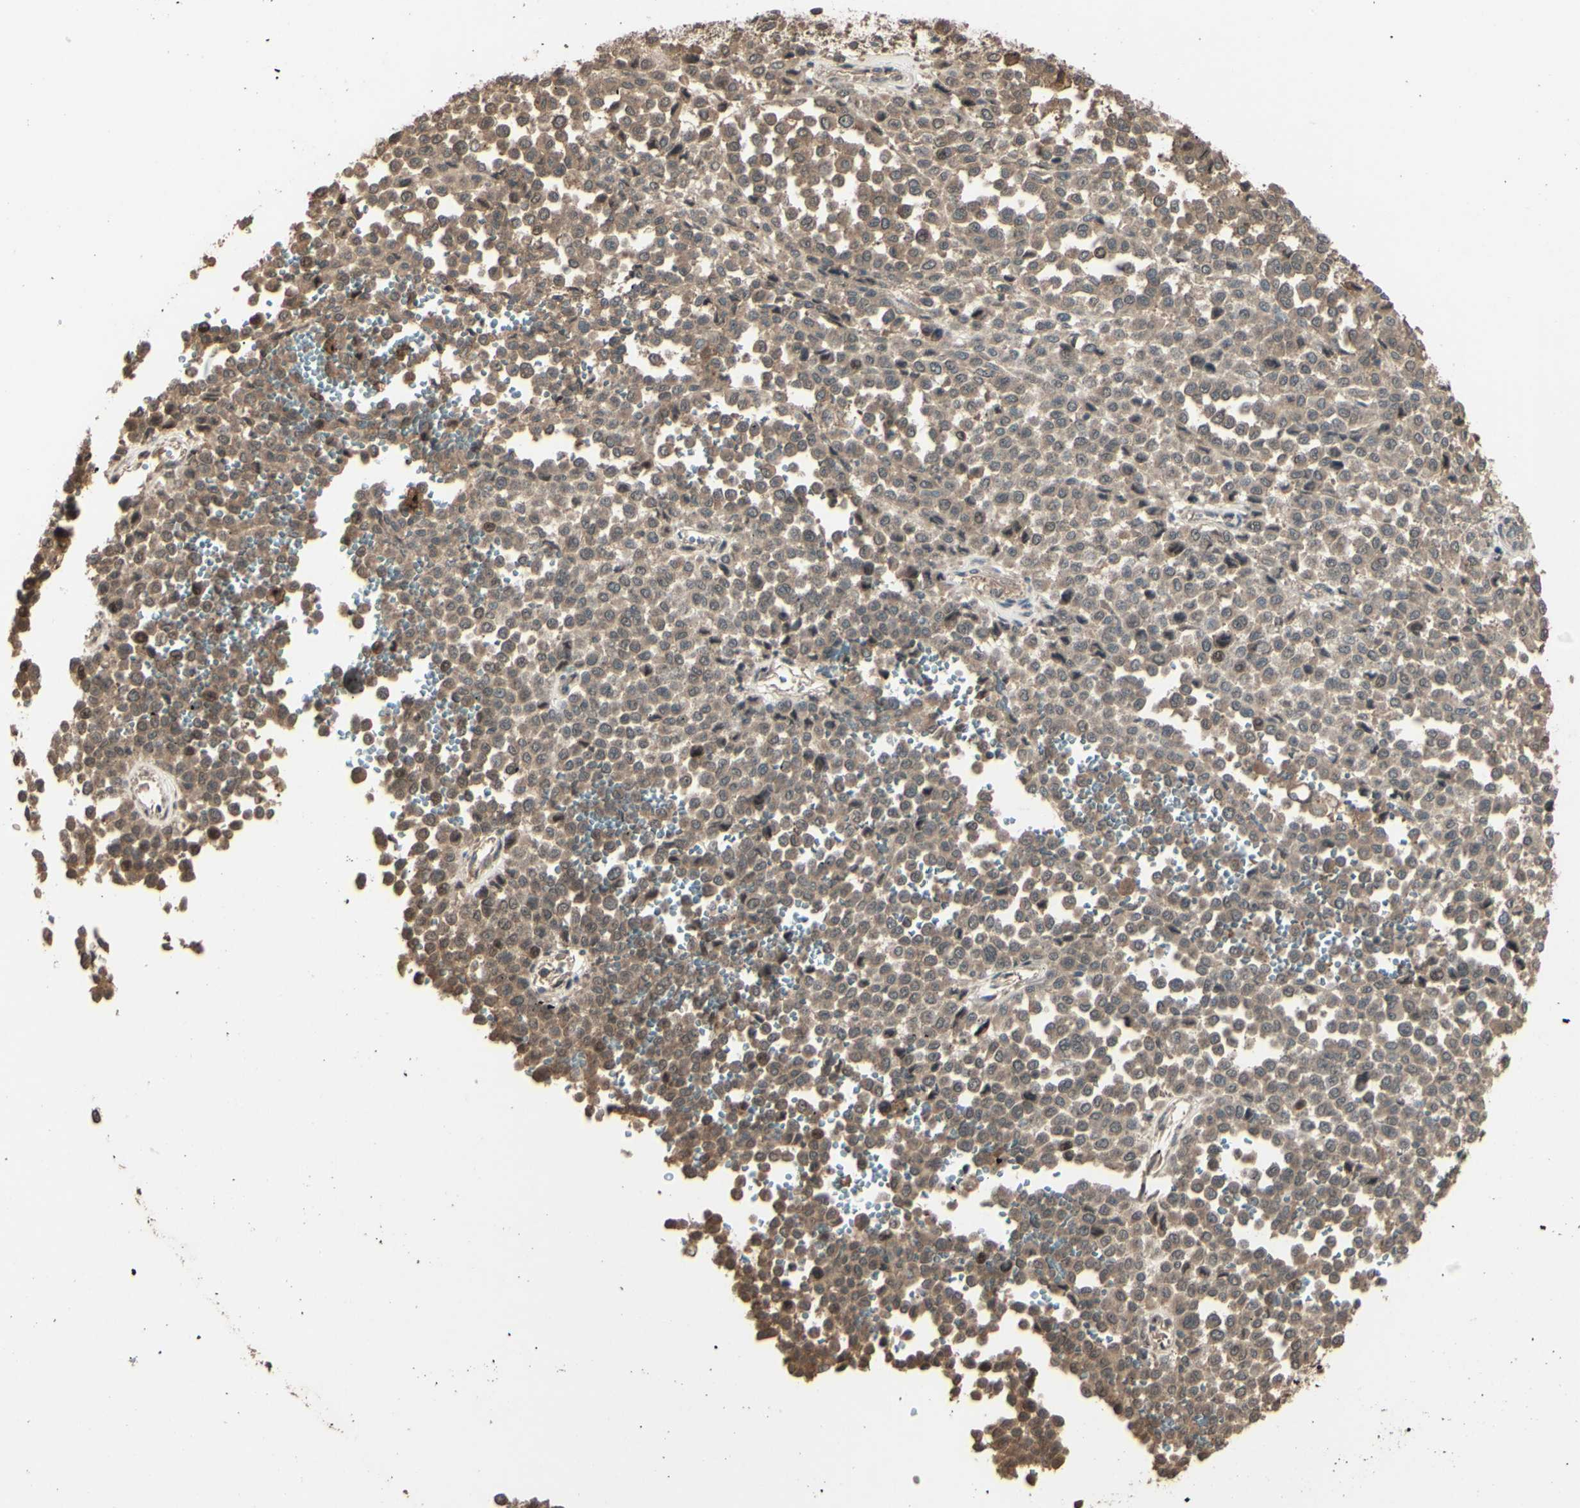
{"staining": {"intensity": "weak", "quantity": ">75%", "location": "cytoplasmic/membranous"}, "tissue": "melanoma", "cell_type": "Tumor cells", "image_type": "cancer", "snomed": [{"axis": "morphology", "description": "Malignant melanoma, Metastatic site"}, {"axis": "topography", "description": "Pancreas"}], "caption": "Human melanoma stained with a brown dye shows weak cytoplasmic/membranous positive staining in about >75% of tumor cells.", "gene": "GNAS", "patient": {"sex": "female", "age": 30}}